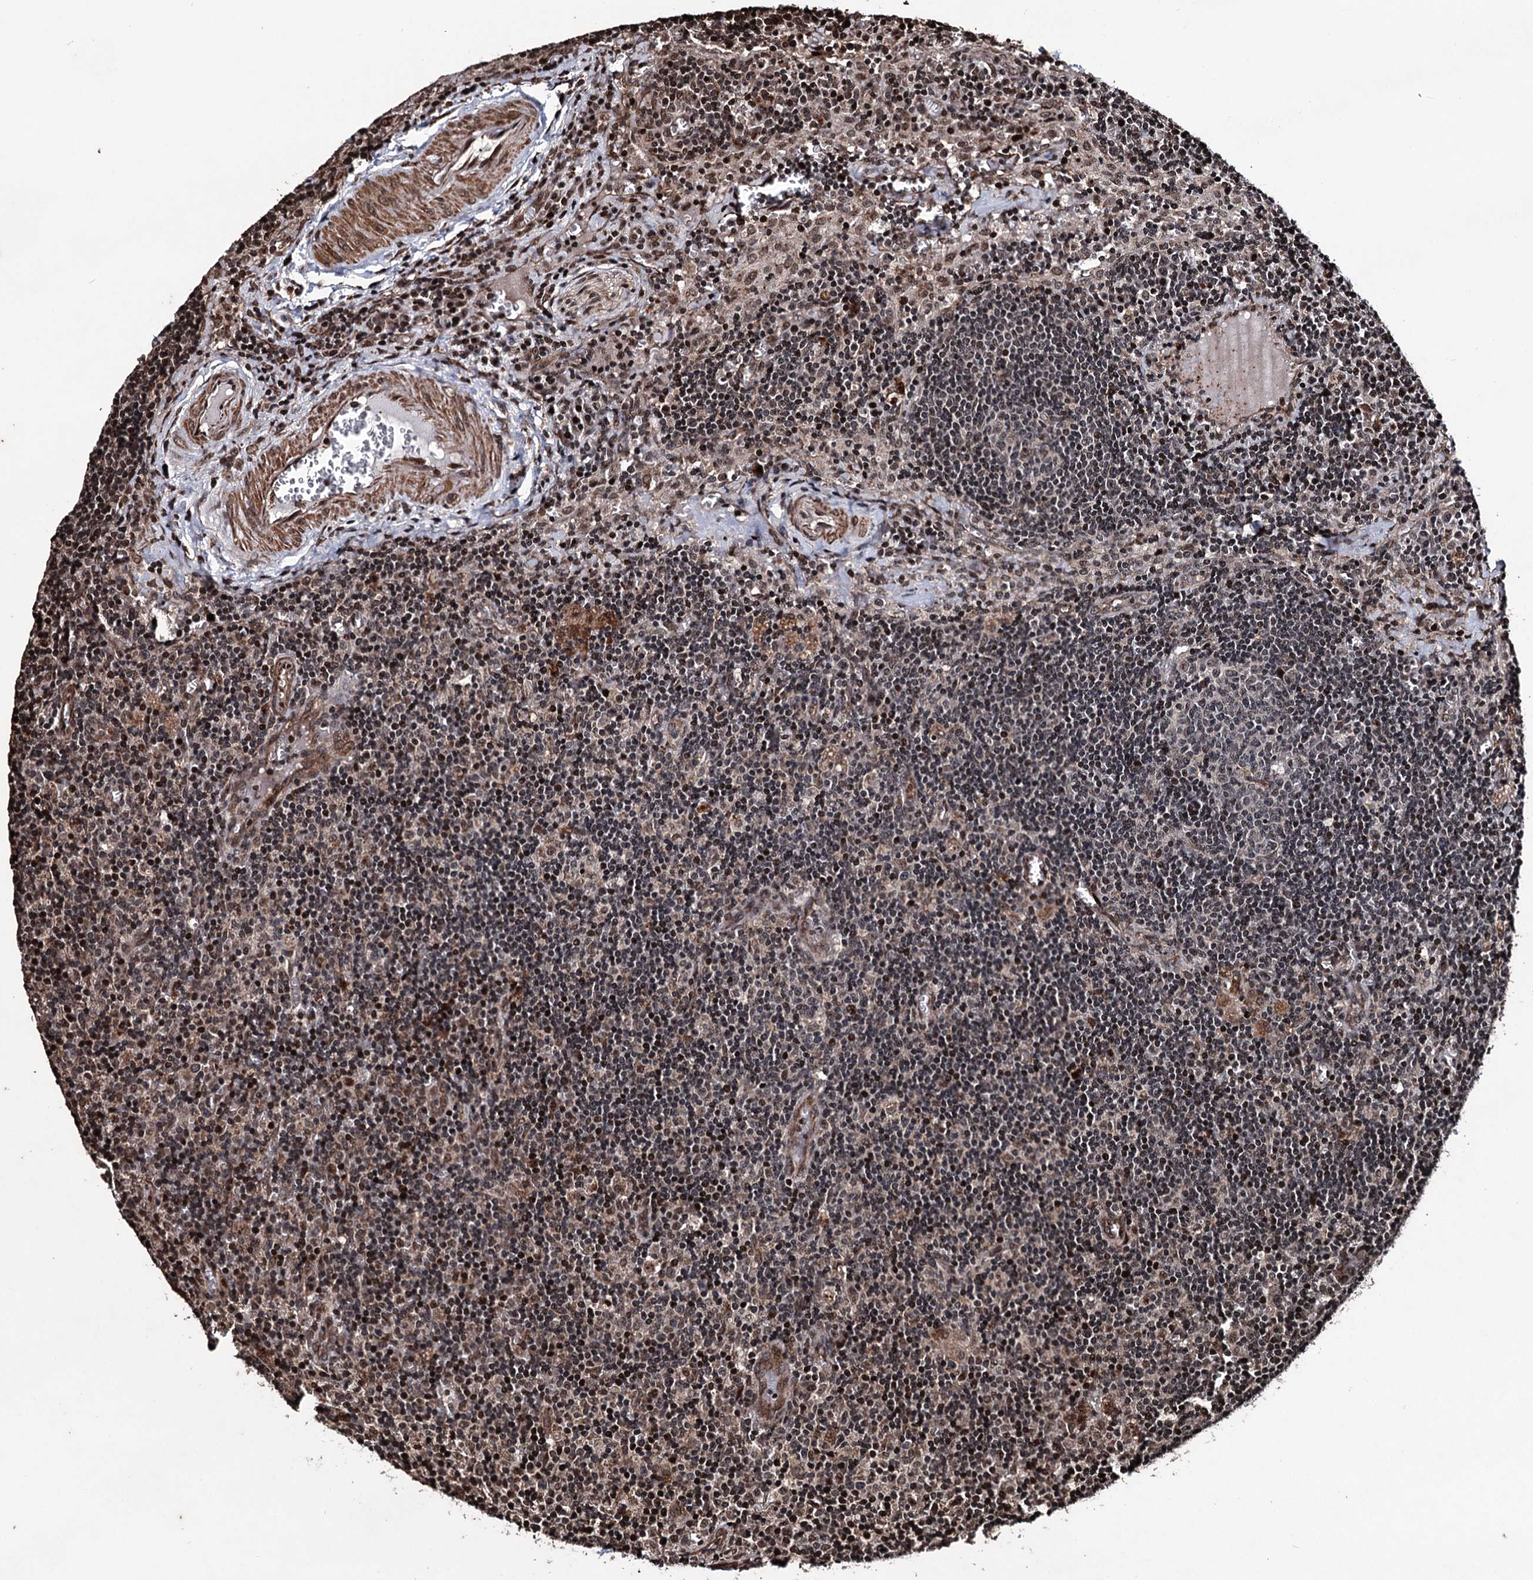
{"staining": {"intensity": "weak", "quantity": "<25%", "location": "nuclear"}, "tissue": "lymph node", "cell_type": "Germinal center cells", "image_type": "normal", "snomed": [{"axis": "morphology", "description": "Normal tissue, NOS"}, {"axis": "topography", "description": "Lymph node"}], "caption": "Lymph node stained for a protein using immunohistochemistry (IHC) displays no positivity germinal center cells.", "gene": "EYA4", "patient": {"sex": "male", "age": 58}}